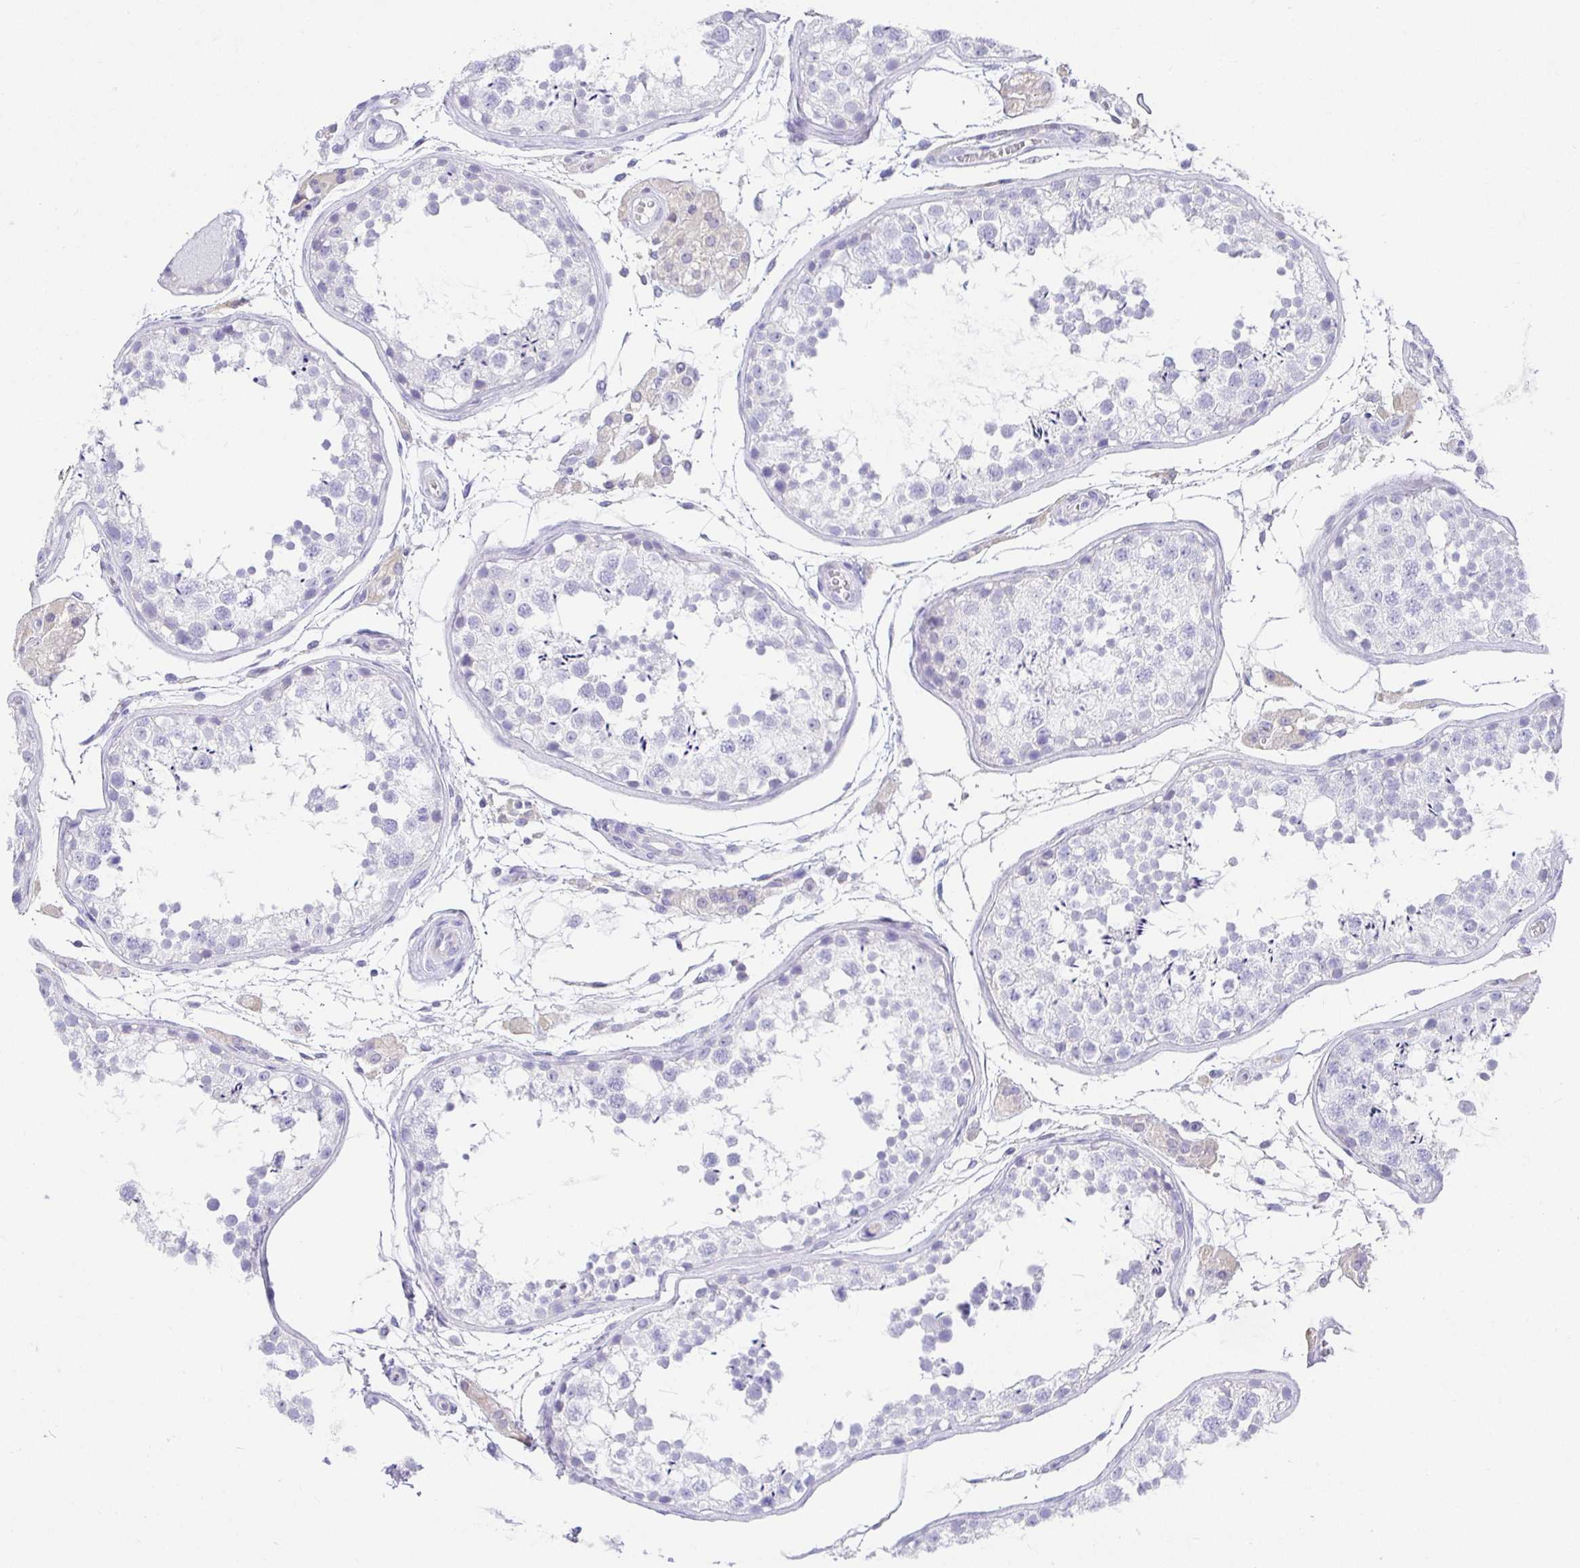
{"staining": {"intensity": "negative", "quantity": "none", "location": "none"}, "tissue": "testis", "cell_type": "Cells in seminiferous ducts", "image_type": "normal", "snomed": [{"axis": "morphology", "description": "Normal tissue, NOS"}, {"axis": "topography", "description": "Testis"}], "caption": "DAB (3,3'-diaminobenzidine) immunohistochemical staining of normal human testis exhibits no significant expression in cells in seminiferous ducts. (DAB immunohistochemistry visualized using brightfield microscopy, high magnification).", "gene": "CHAT", "patient": {"sex": "male", "age": 29}}